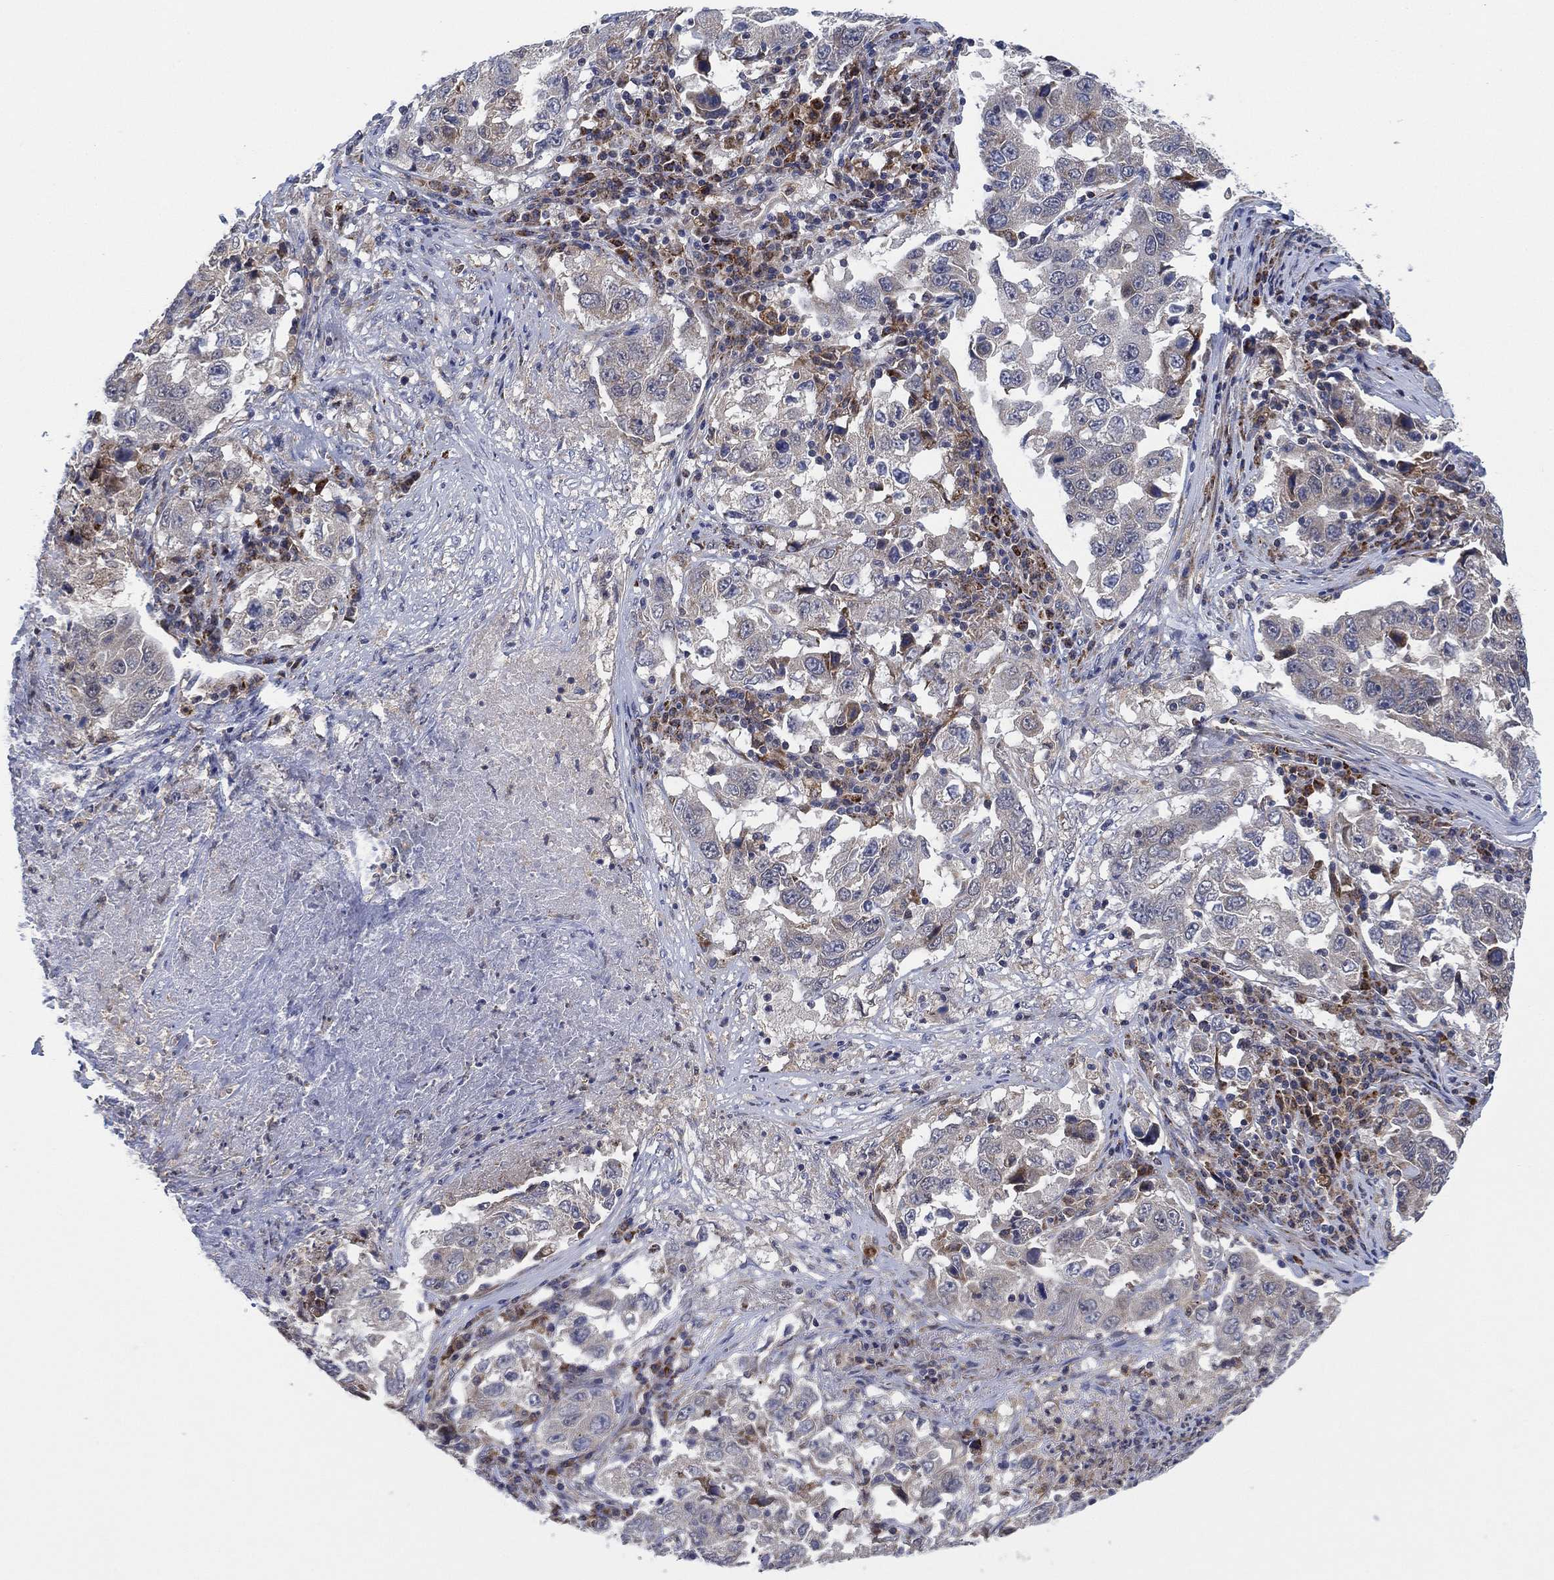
{"staining": {"intensity": "negative", "quantity": "none", "location": "none"}, "tissue": "lung cancer", "cell_type": "Tumor cells", "image_type": "cancer", "snomed": [{"axis": "morphology", "description": "Adenocarcinoma, NOS"}, {"axis": "topography", "description": "Lung"}], "caption": "DAB immunohistochemical staining of human lung cancer displays no significant positivity in tumor cells.", "gene": "FES", "patient": {"sex": "male", "age": 73}}